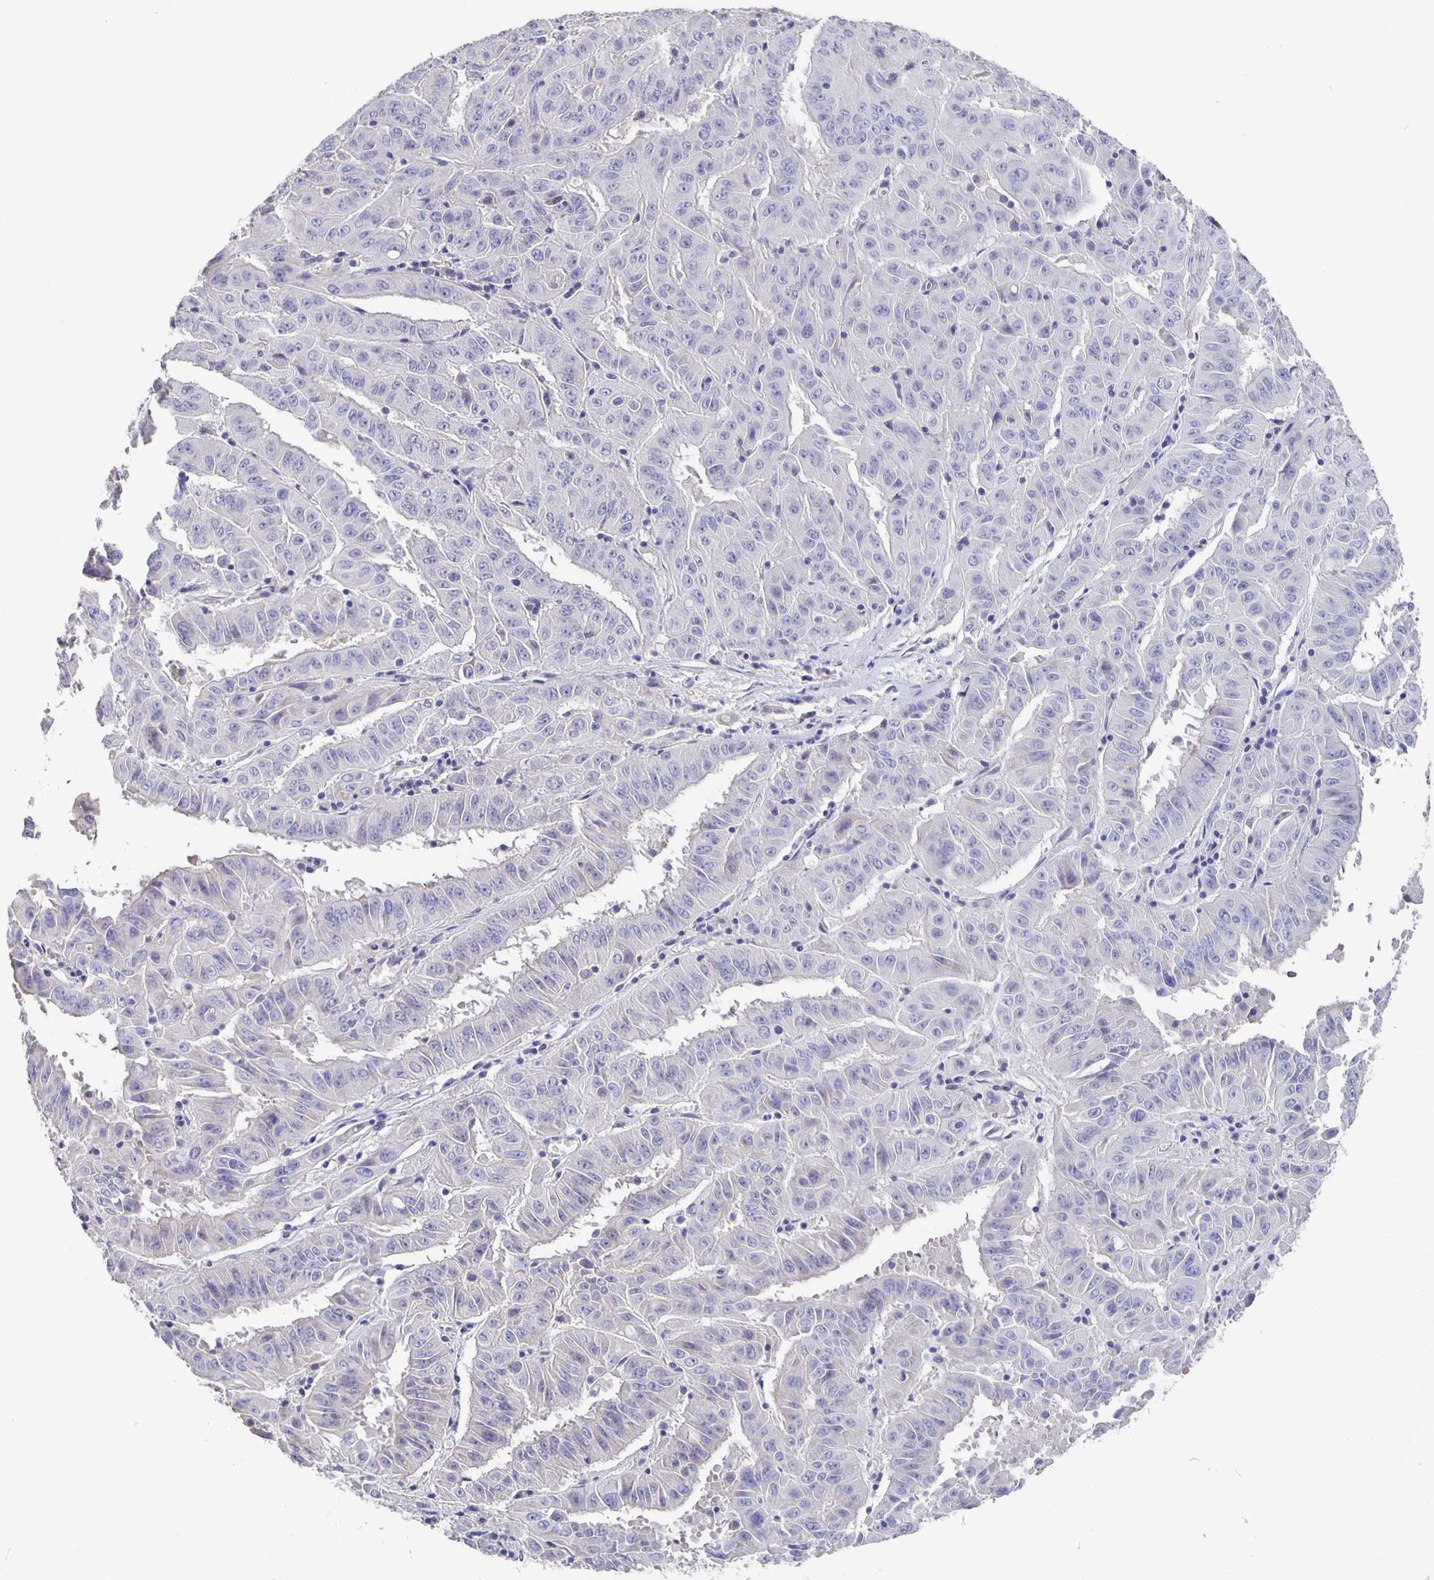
{"staining": {"intensity": "negative", "quantity": "none", "location": "none"}, "tissue": "pancreatic cancer", "cell_type": "Tumor cells", "image_type": "cancer", "snomed": [{"axis": "morphology", "description": "Adenocarcinoma, NOS"}, {"axis": "topography", "description": "Pancreas"}], "caption": "This is a micrograph of immunohistochemistry (IHC) staining of pancreatic cancer, which shows no staining in tumor cells.", "gene": "CFAP74", "patient": {"sex": "male", "age": 63}}